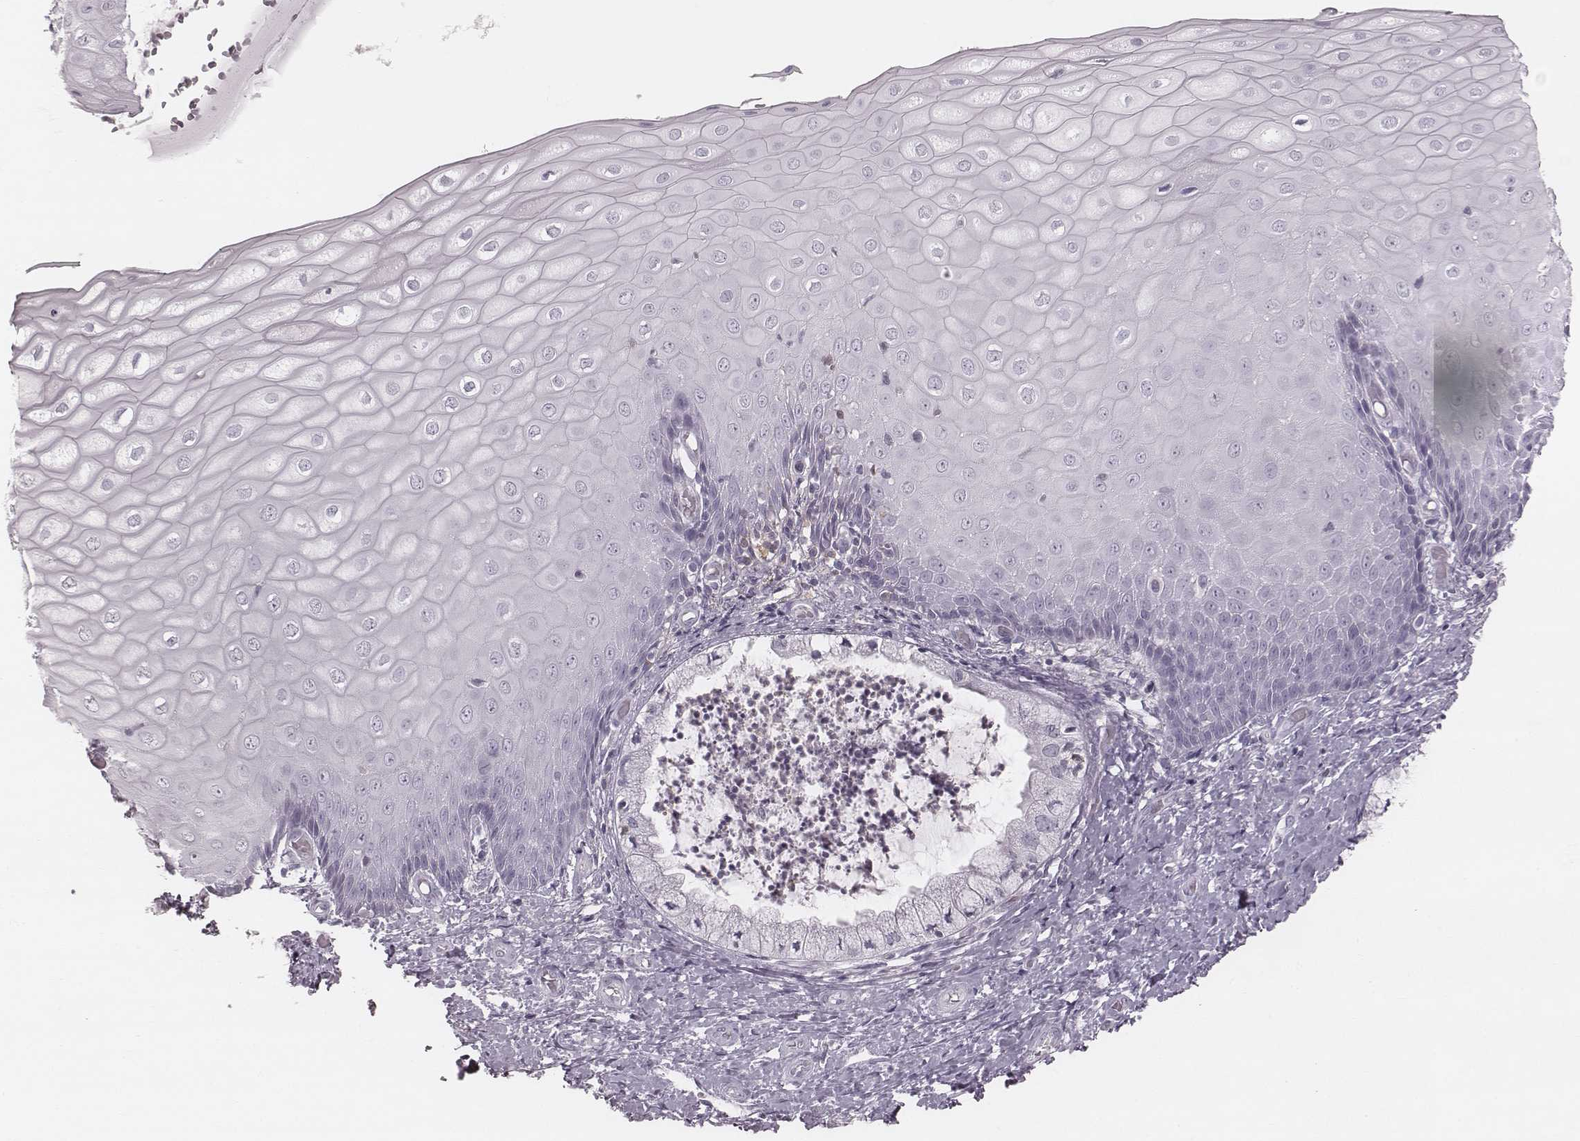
{"staining": {"intensity": "negative", "quantity": "none", "location": "none"}, "tissue": "cervix", "cell_type": "Glandular cells", "image_type": "normal", "snomed": [{"axis": "morphology", "description": "Normal tissue, NOS"}, {"axis": "topography", "description": "Cervix"}], "caption": "An immunohistochemistry histopathology image of benign cervix is shown. There is no staining in glandular cells of cervix.", "gene": "ENSG00000285837", "patient": {"sex": "female", "age": 37}}